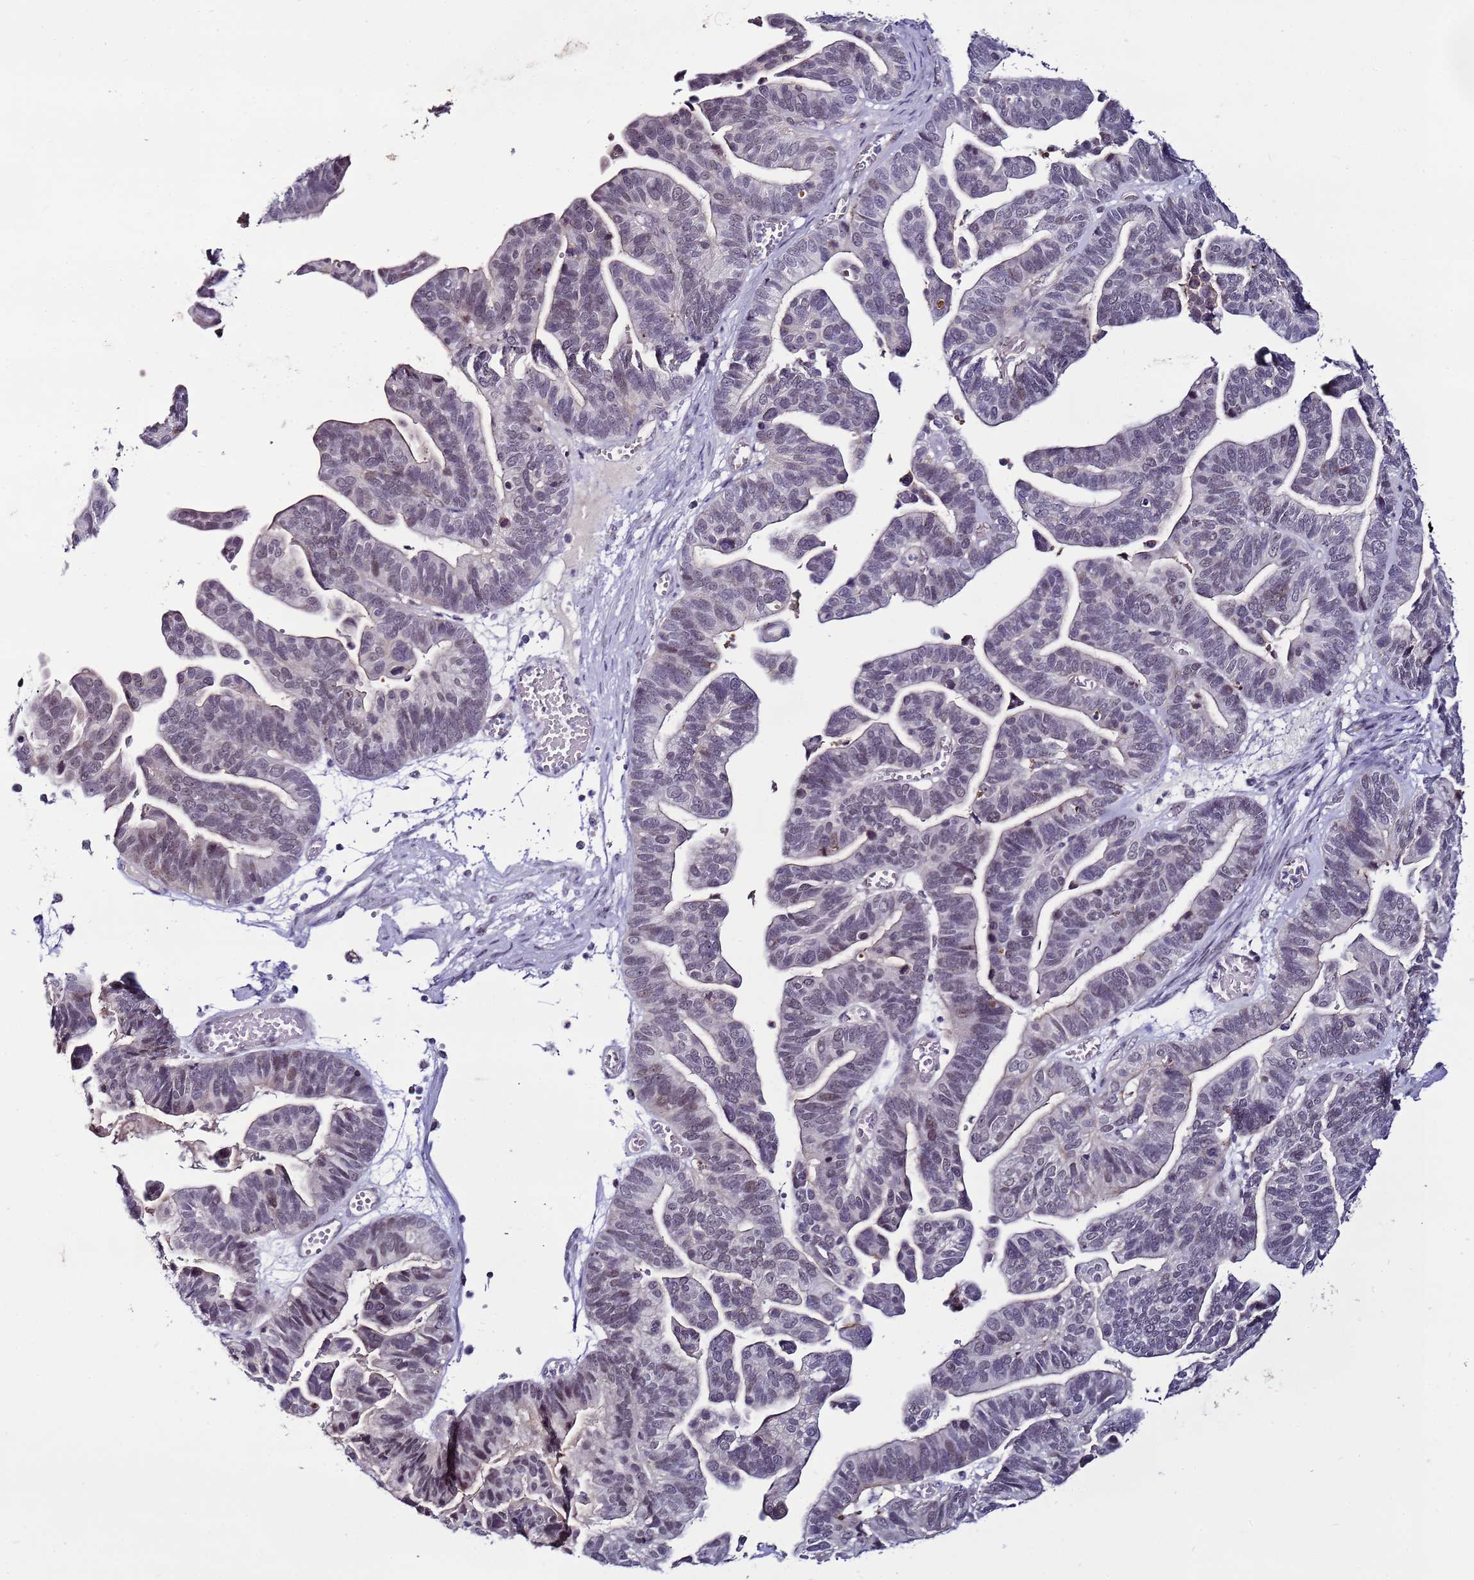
{"staining": {"intensity": "negative", "quantity": "none", "location": "none"}, "tissue": "ovarian cancer", "cell_type": "Tumor cells", "image_type": "cancer", "snomed": [{"axis": "morphology", "description": "Cystadenocarcinoma, serous, NOS"}, {"axis": "topography", "description": "Ovary"}], "caption": "Protein analysis of ovarian serous cystadenocarcinoma shows no significant positivity in tumor cells.", "gene": "PSMA7", "patient": {"sex": "female", "age": 56}}